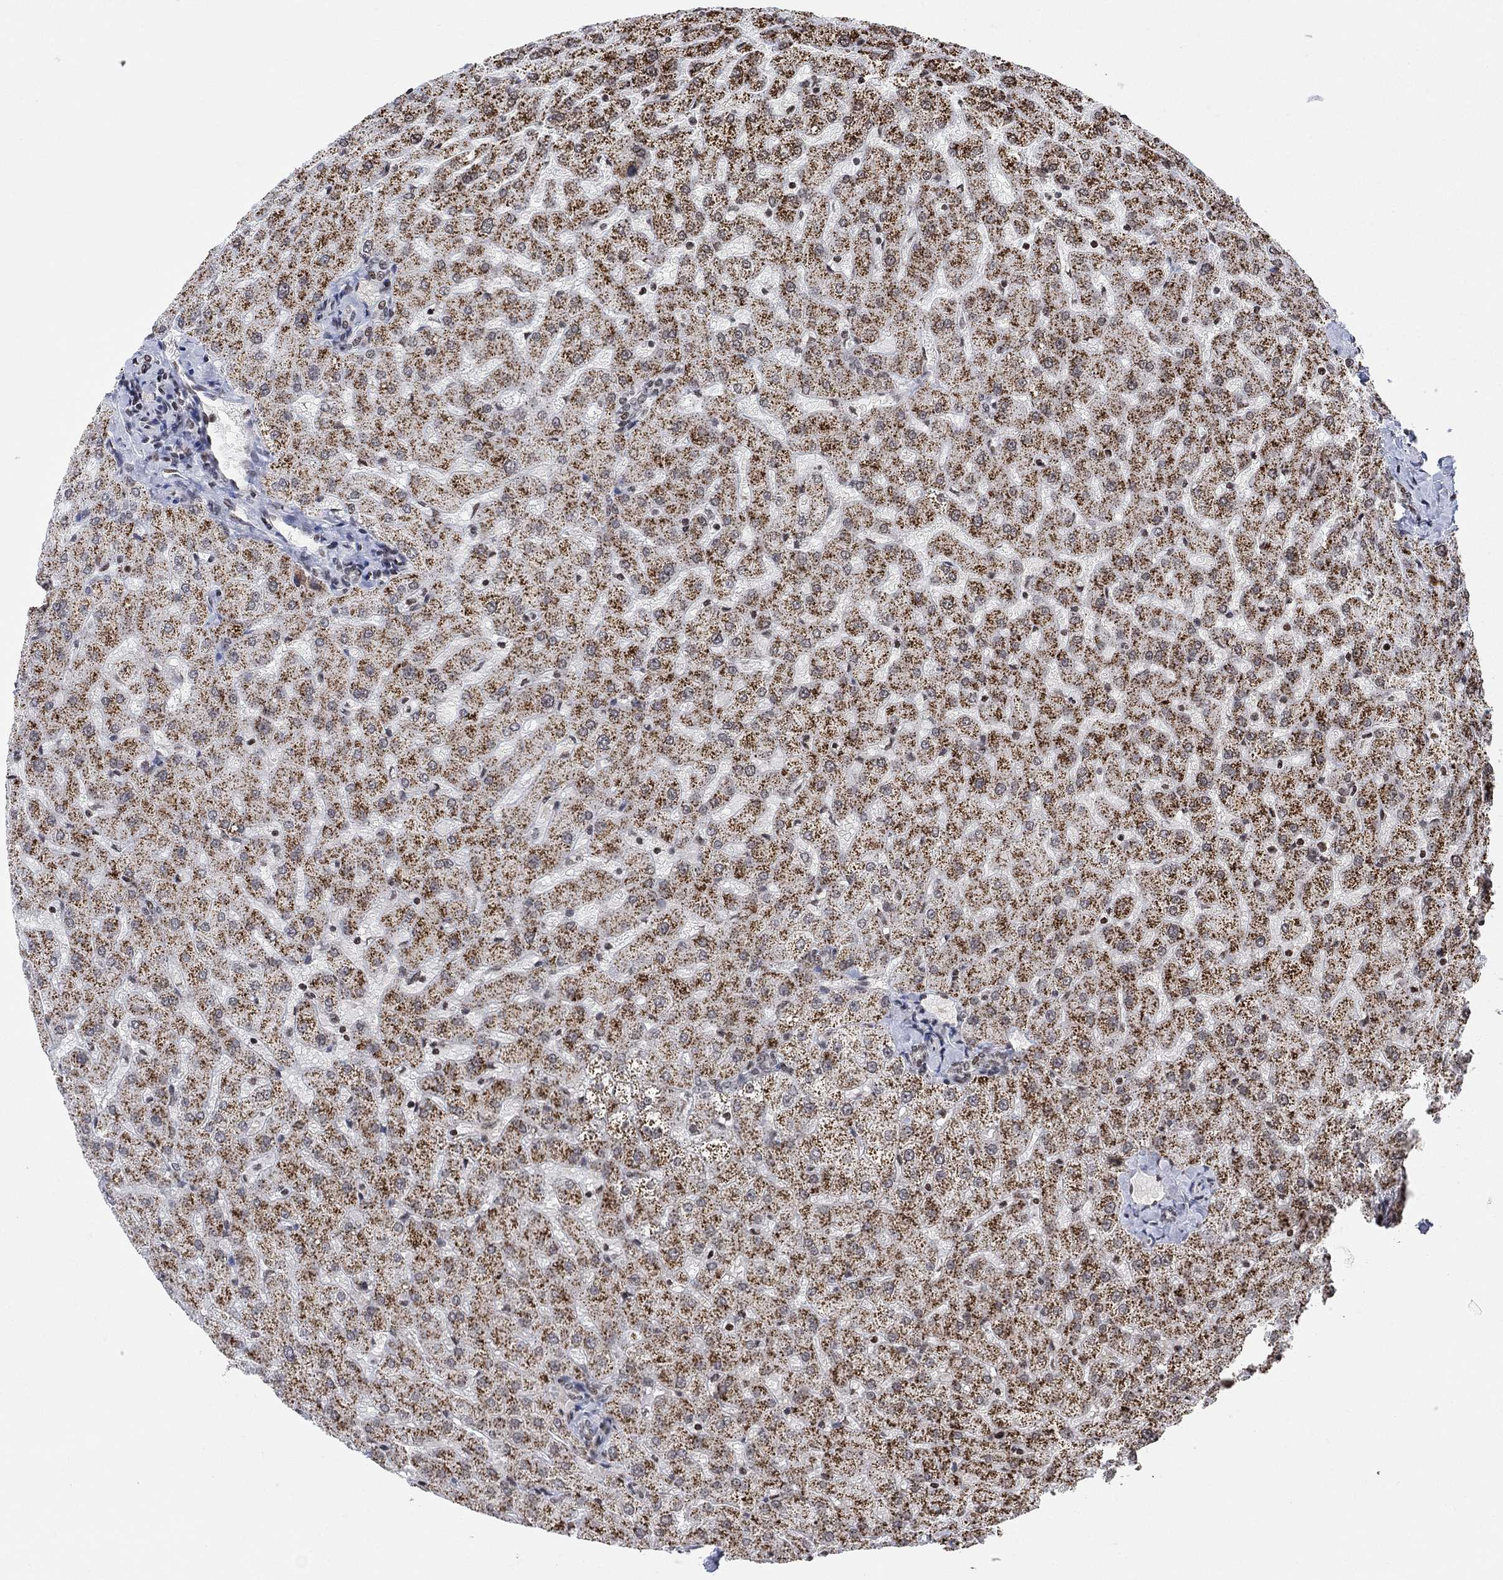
{"staining": {"intensity": "weak", "quantity": "<25%", "location": "nuclear"}, "tissue": "liver", "cell_type": "Cholangiocytes", "image_type": "normal", "snomed": [{"axis": "morphology", "description": "Normal tissue, NOS"}, {"axis": "topography", "description": "Liver"}], "caption": "The immunohistochemistry histopathology image has no significant positivity in cholangiocytes of liver.", "gene": "ABHD14A", "patient": {"sex": "female", "age": 50}}